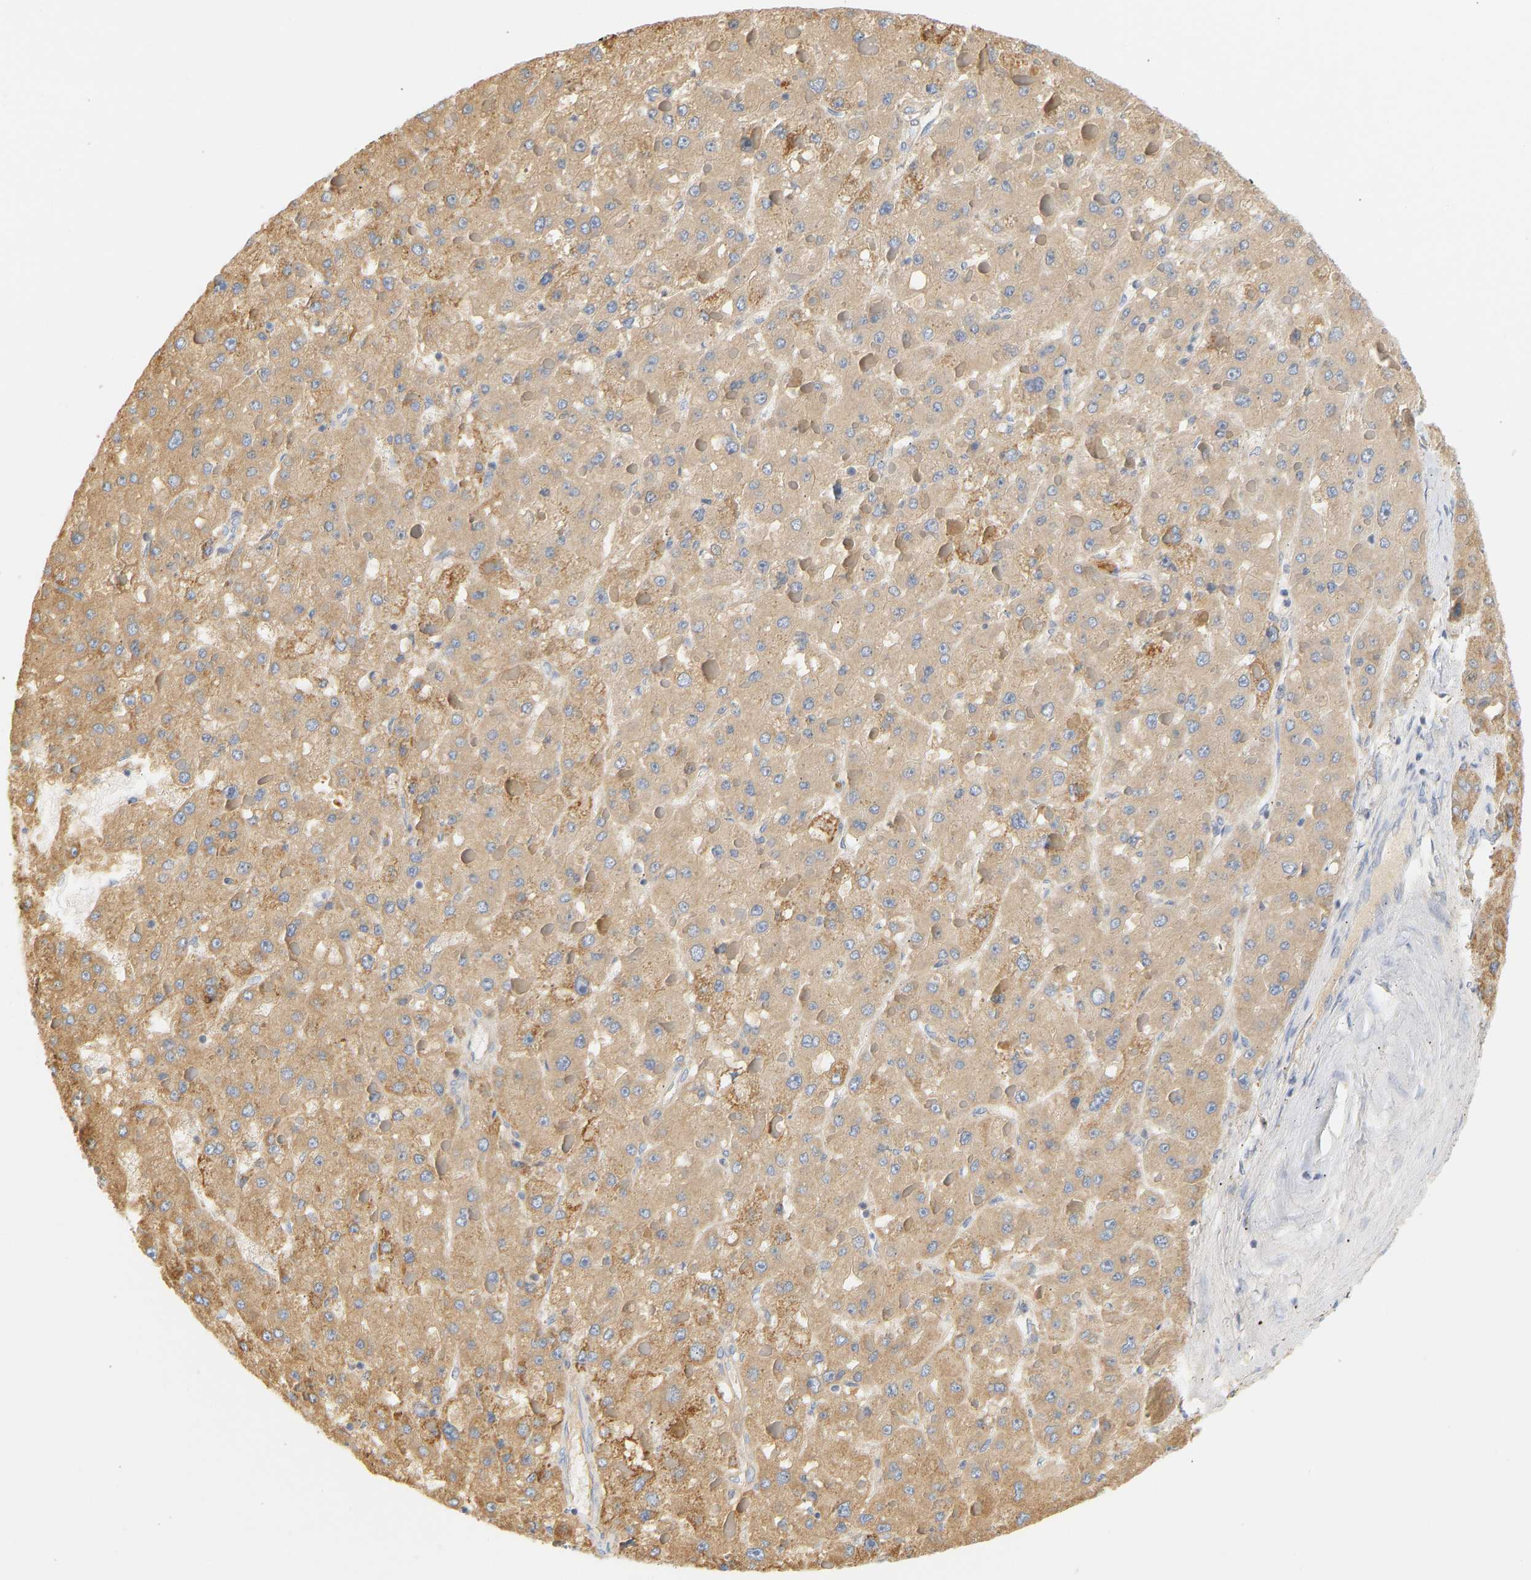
{"staining": {"intensity": "moderate", "quantity": ">75%", "location": "cytoplasmic/membranous"}, "tissue": "liver cancer", "cell_type": "Tumor cells", "image_type": "cancer", "snomed": [{"axis": "morphology", "description": "Carcinoma, Hepatocellular, NOS"}, {"axis": "topography", "description": "Liver"}], "caption": "Immunohistochemical staining of human liver cancer (hepatocellular carcinoma) demonstrates moderate cytoplasmic/membranous protein positivity in about >75% of tumor cells.", "gene": "GRPEL2", "patient": {"sex": "female", "age": 73}}